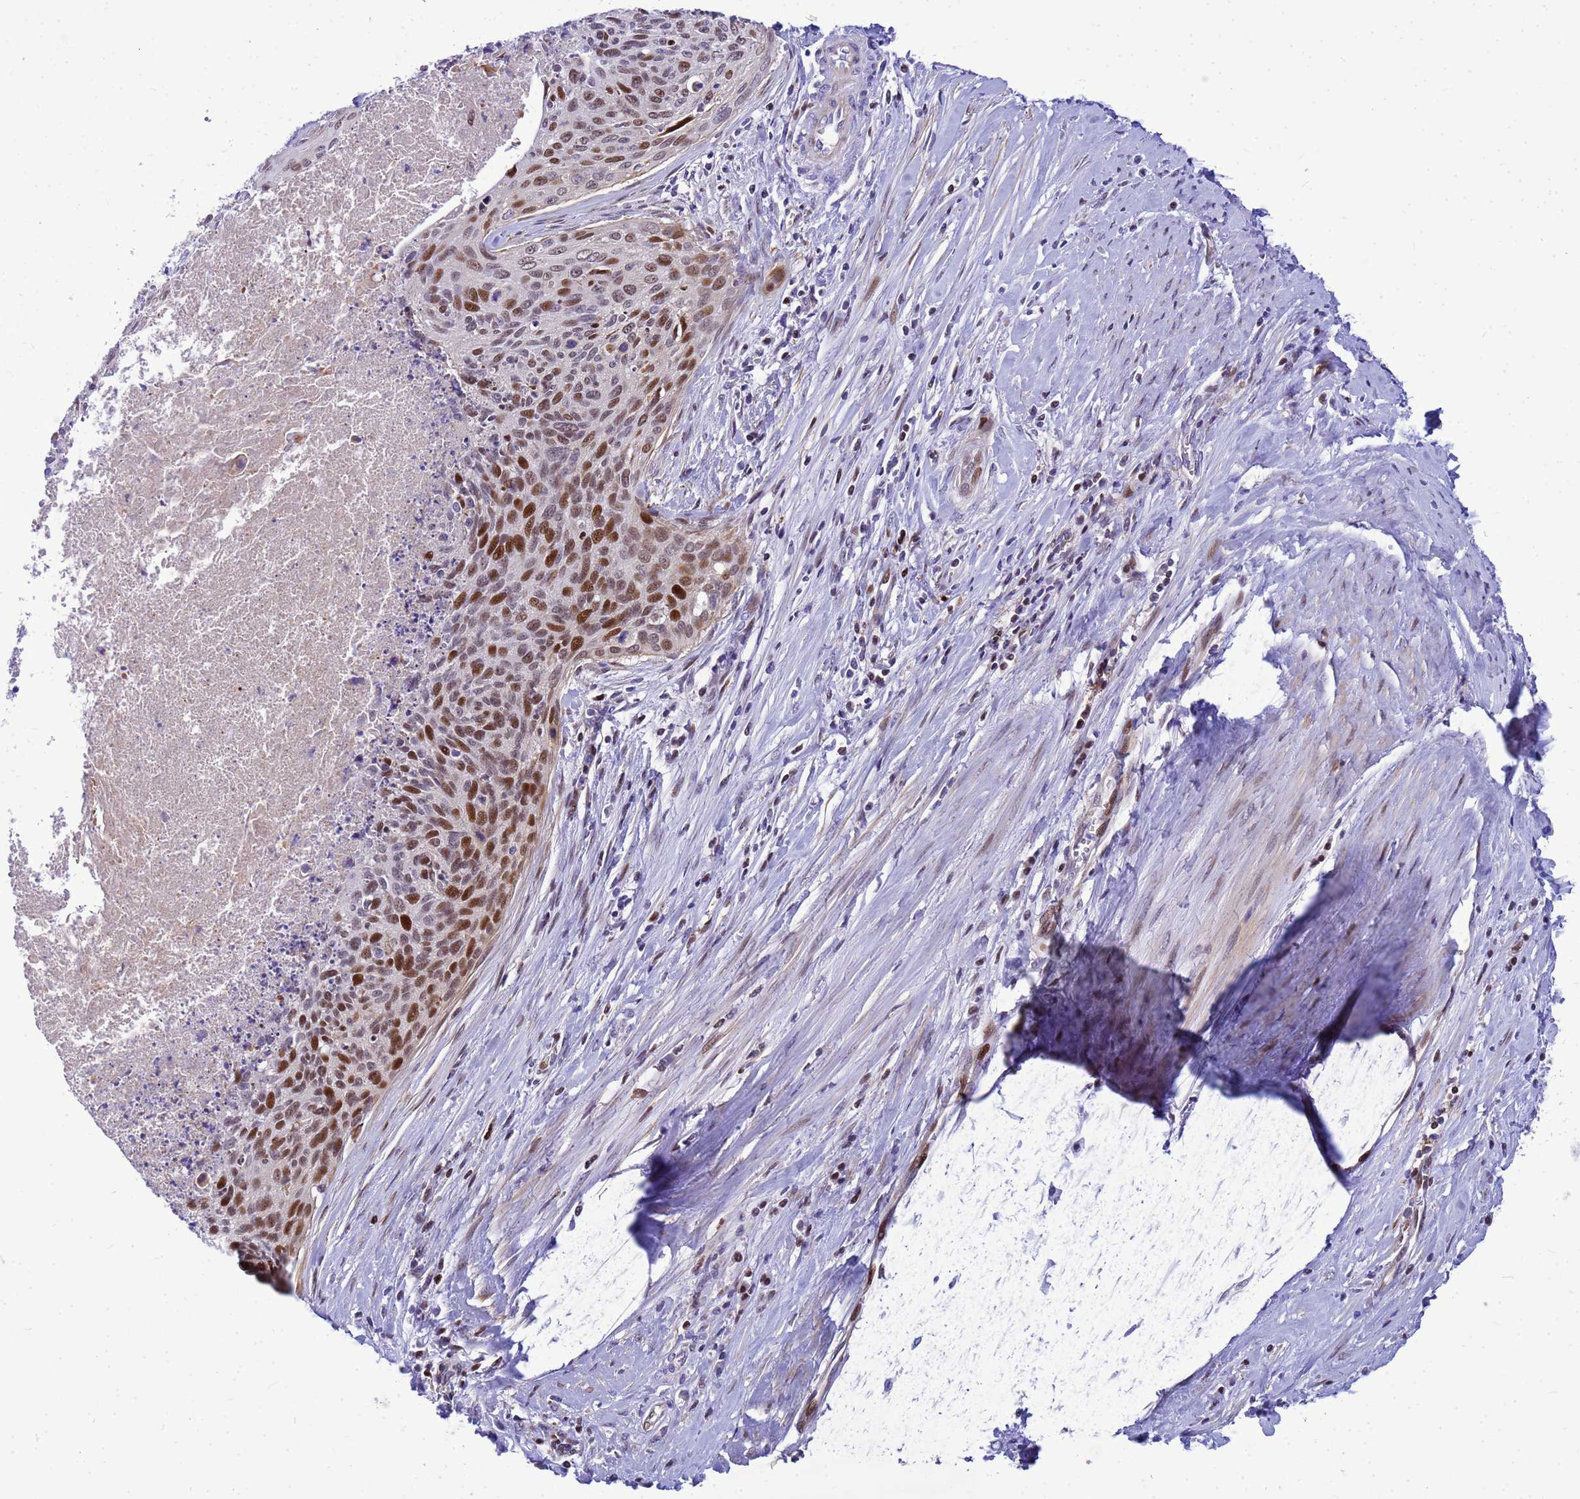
{"staining": {"intensity": "moderate", "quantity": ">75%", "location": "nuclear"}, "tissue": "cervical cancer", "cell_type": "Tumor cells", "image_type": "cancer", "snomed": [{"axis": "morphology", "description": "Squamous cell carcinoma, NOS"}, {"axis": "topography", "description": "Cervix"}], "caption": "Protein staining exhibits moderate nuclear expression in approximately >75% of tumor cells in cervical cancer (squamous cell carcinoma).", "gene": "ADAMTS7", "patient": {"sex": "female", "age": 55}}